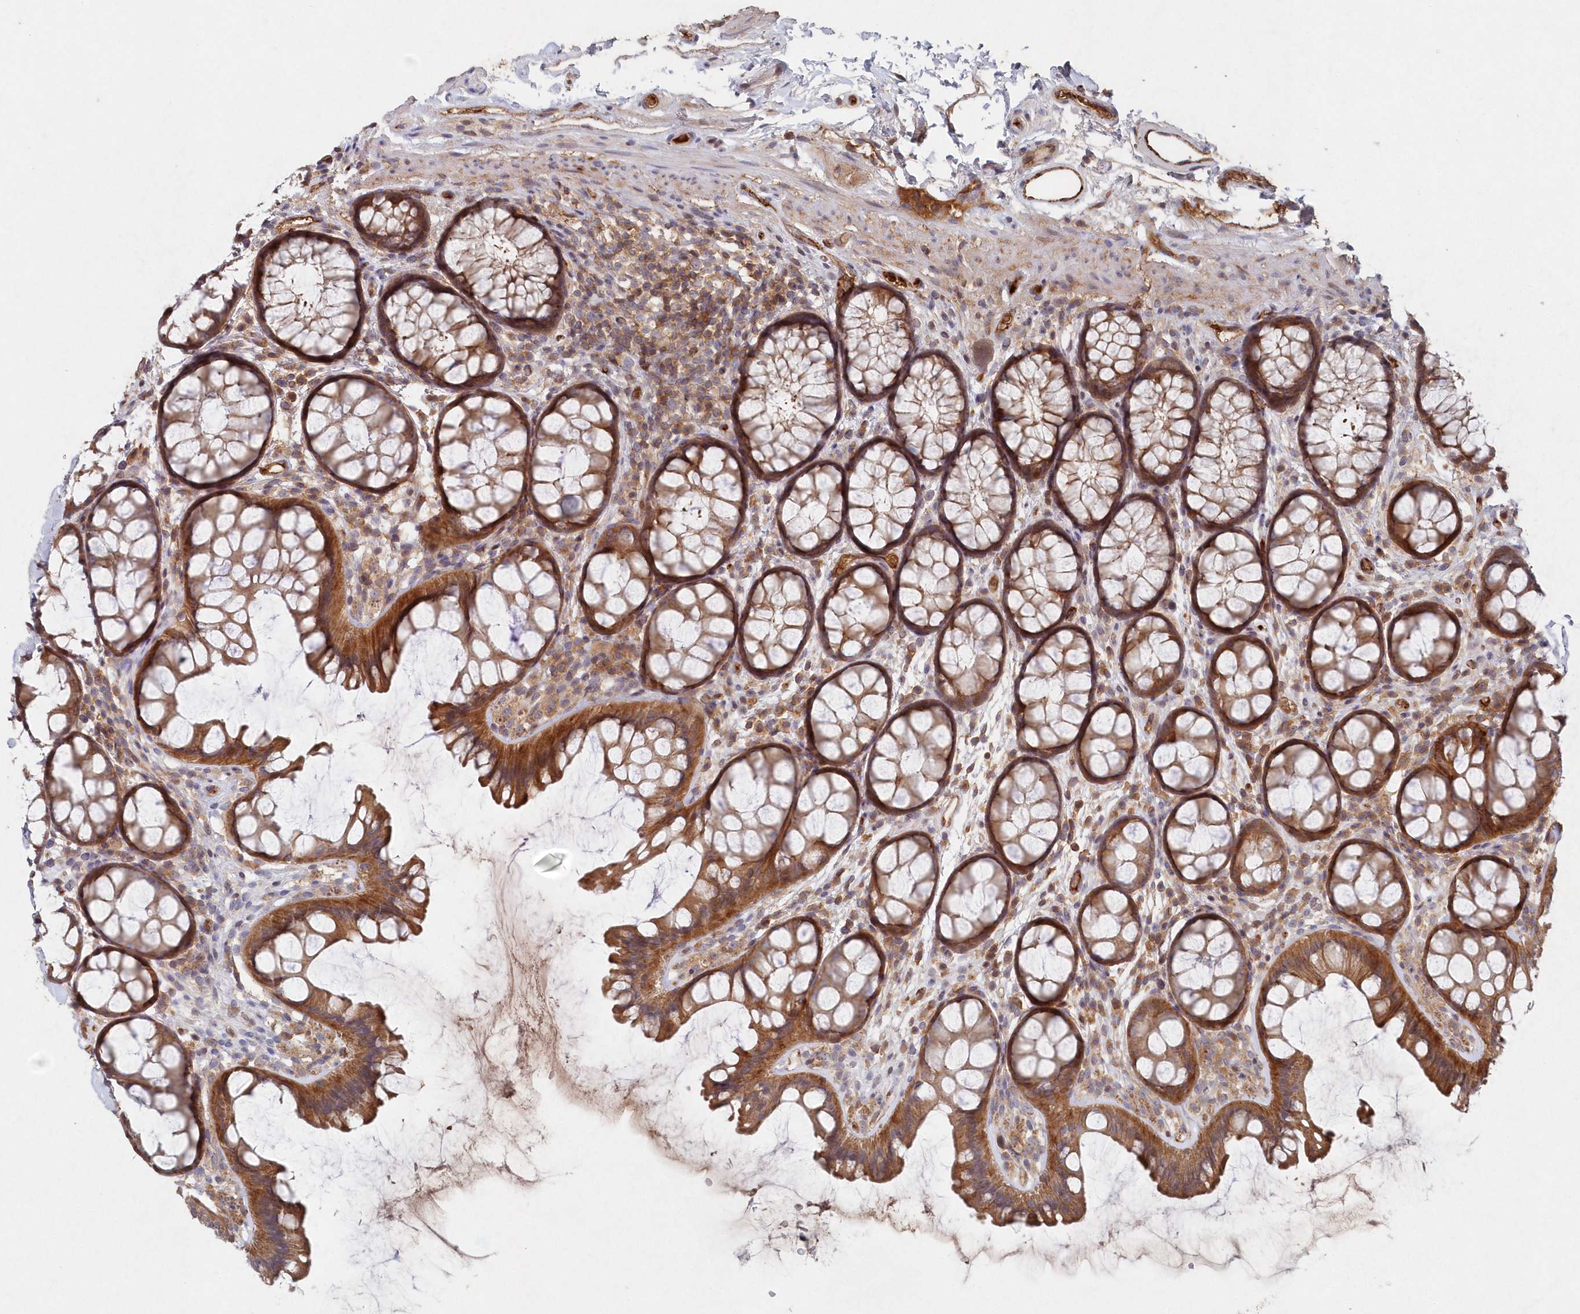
{"staining": {"intensity": "moderate", "quantity": ">75%", "location": "cytoplasmic/membranous"}, "tissue": "colon", "cell_type": "Endothelial cells", "image_type": "normal", "snomed": [{"axis": "morphology", "description": "Normal tissue, NOS"}, {"axis": "topography", "description": "Colon"}], "caption": "This is an image of IHC staining of normal colon, which shows moderate expression in the cytoplasmic/membranous of endothelial cells.", "gene": "ABHD14B", "patient": {"sex": "female", "age": 82}}